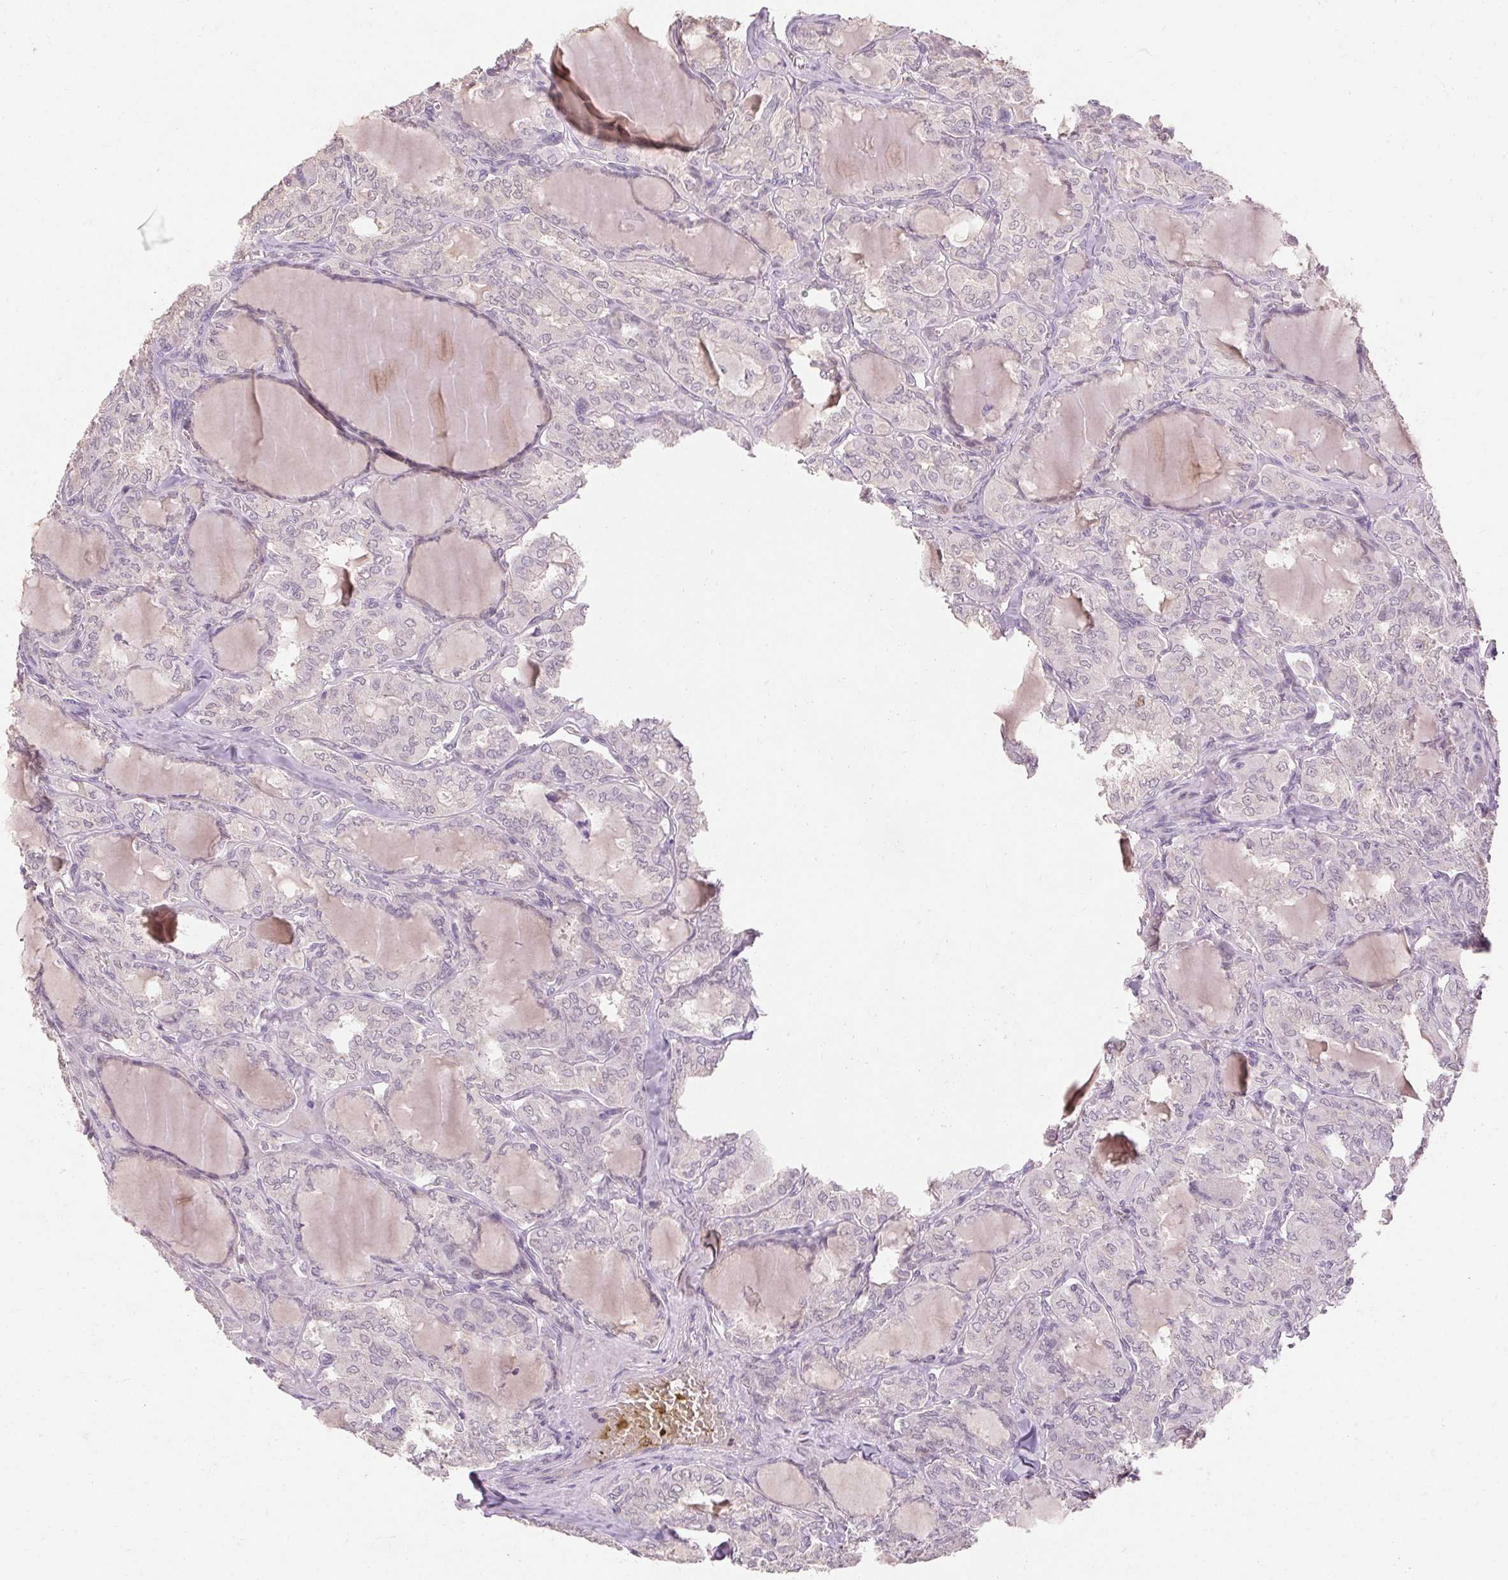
{"staining": {"intensity": "negative", "quantity": "none", "location": "none"}, "tissue": "thyroid cancer", "cell_type": "Tumor cells", "image_type": "cancer", "snomed": [{"axis": "morphology", "description": "Papillary adenocarcinoma, NOS"}, {"axis": "topography", "description": "Thyroid gland"}], "caption": "Immunohistochemical staining of thyroid papillary adenocarcinoma exhibits no significant staining in tumor cells. (IHC, brightfield microscopy, high magnification).", "gene": "SKP2", "patient": {"sex": "male", "age": 20}}